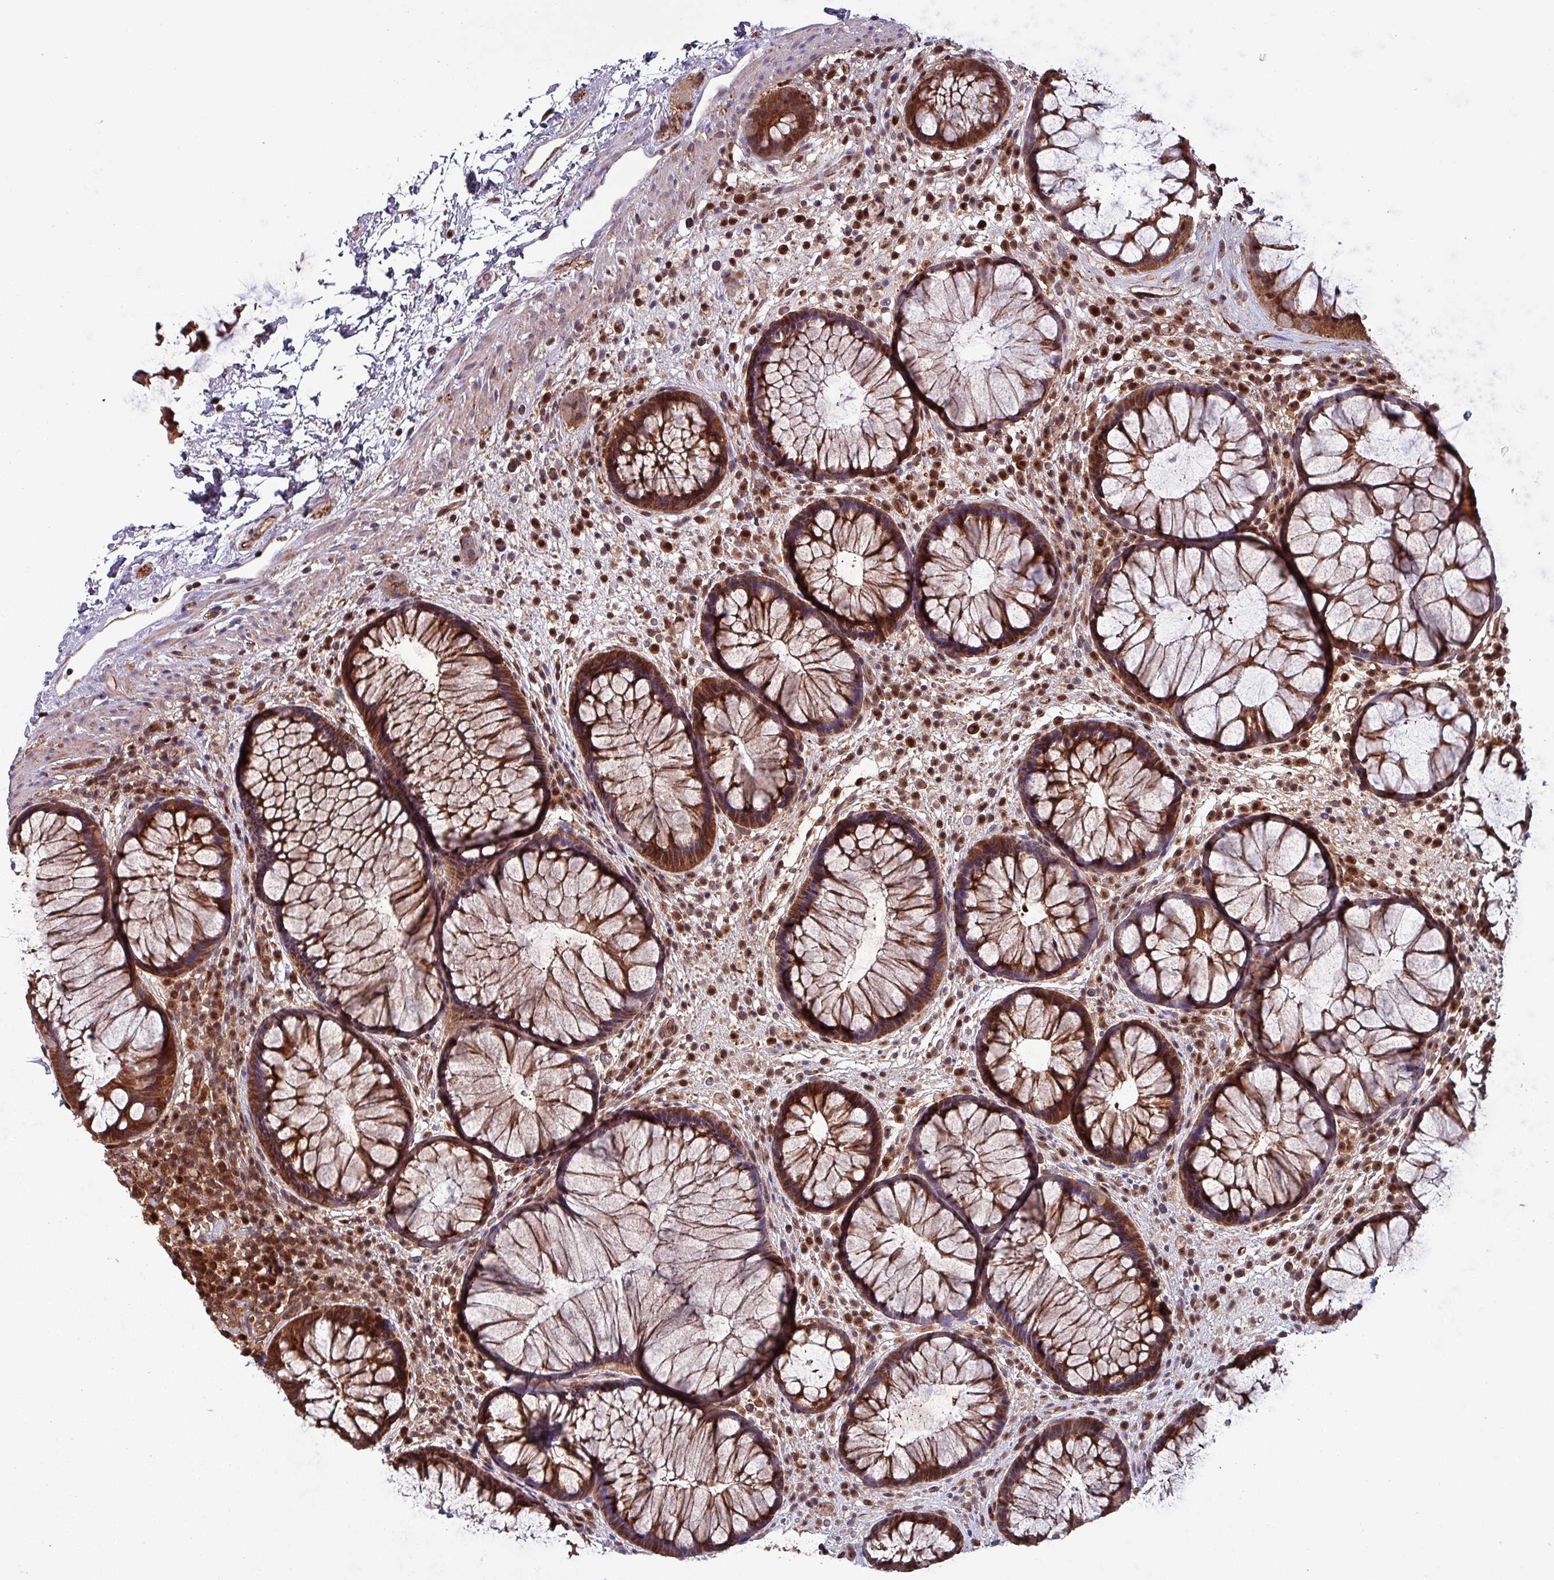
{"staining": {"intensity": "strong", "quantity": ">75%", "location": "cytoplasmic/membranous,nuclear"}, "tissue": "rectum", "cell_type": "Glandular cells", "image_type": "normal", "snomed": [{"axis": "morphology", "description": "Normal tissue, NOS"}, {"axis": "topography", "description": "Rectum"}], "caption": "A micrograph of rectum stained for a protein demonstrates strong cytoplasmic/membranous,nuclear brown staining in glandular cells.", "gene": "PSMB8", "patient": {"sex": "male", "age": 51}}